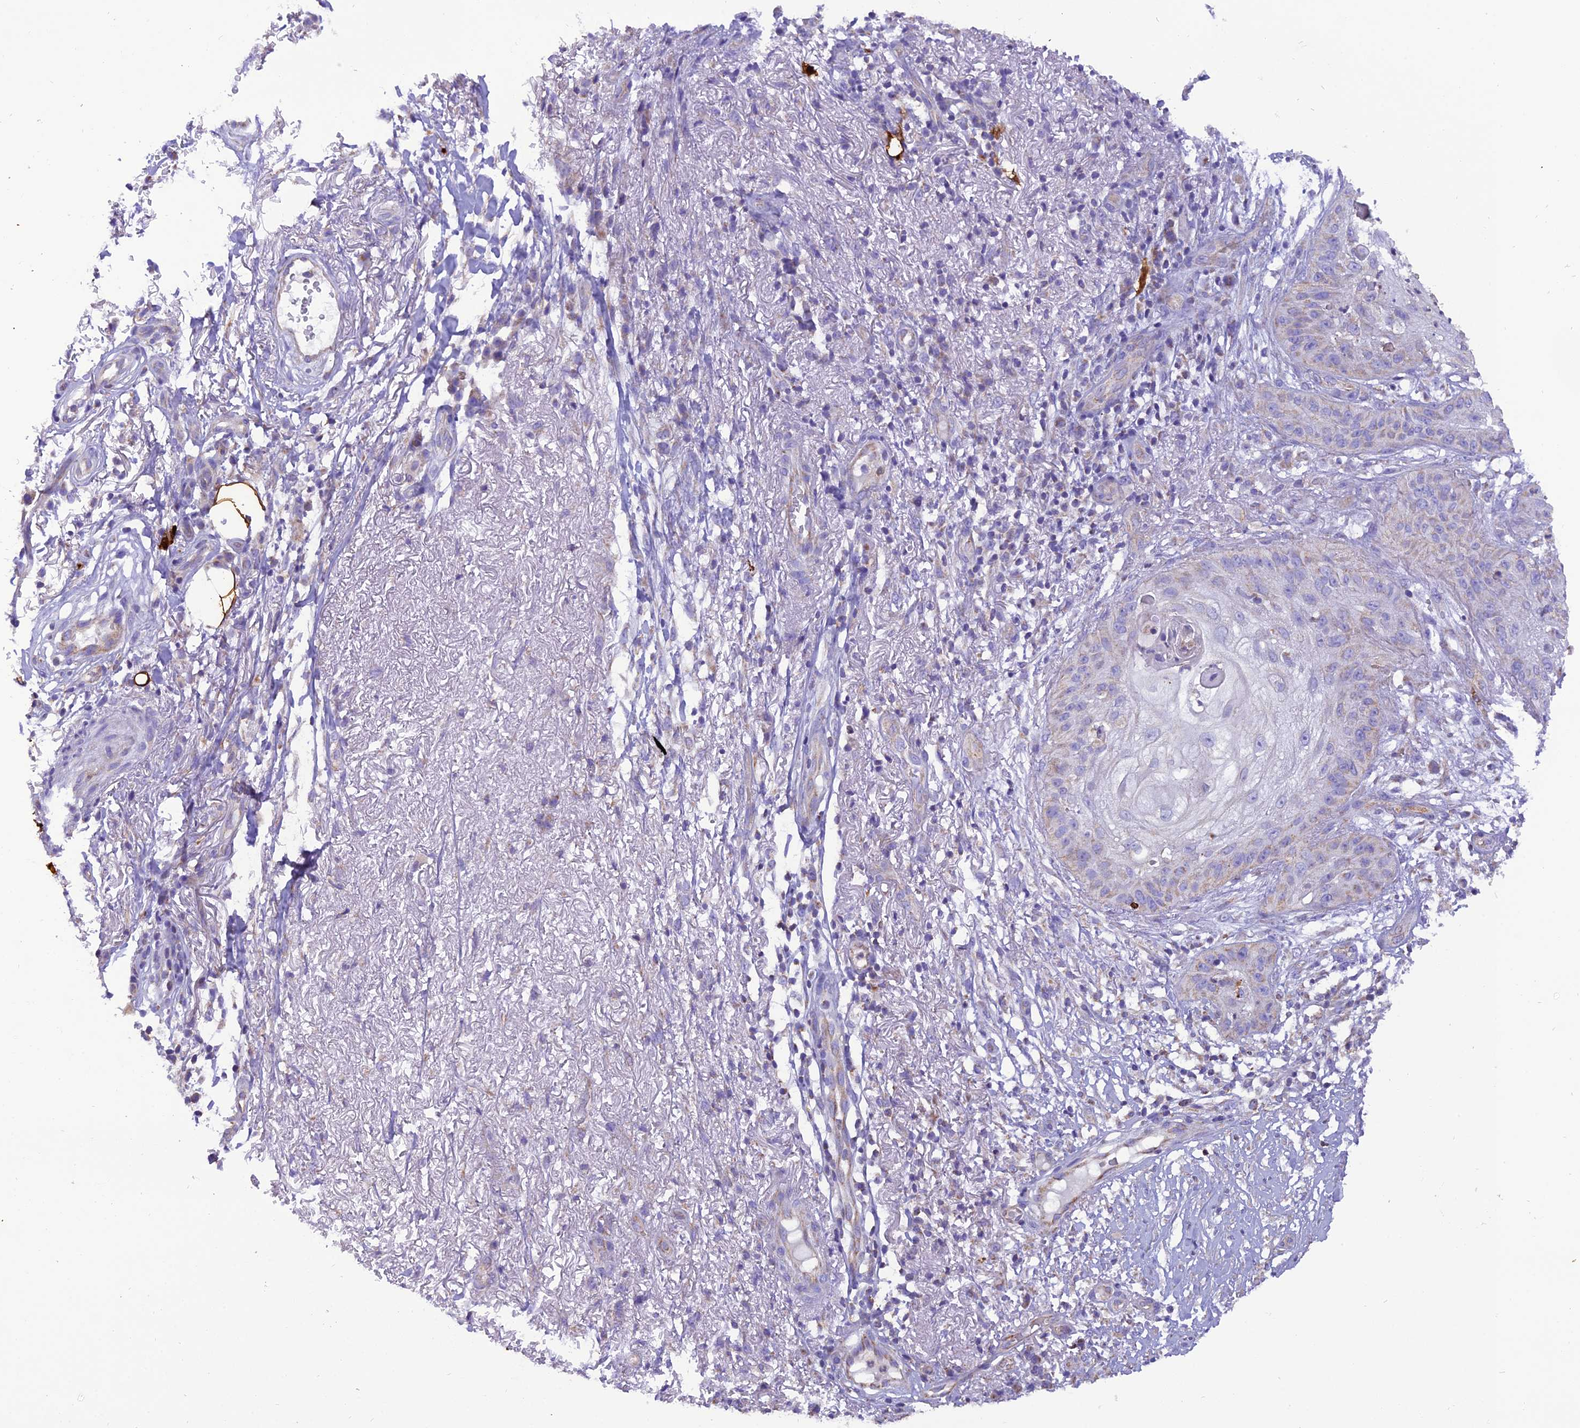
{"staining": {"intensity": "weak", "quantity": "<25%", "location": "cytoplasmic/membranous"}, "tissue": "skin cancer", "cell_type": "Tumor cells", "image_type": "cancer", "snomed": [{"axis": "morphology", "description": "Squamous cell carcinoma, NOS"}, {"axis": "topography", "description": "Skin"}], "caption": "Histopathology image shows no protein positivity in tumor cells of skin squamous cell carcinoma tissue.", "gene": "GPD1", "patient": {"sex": "male", "age": 70}}